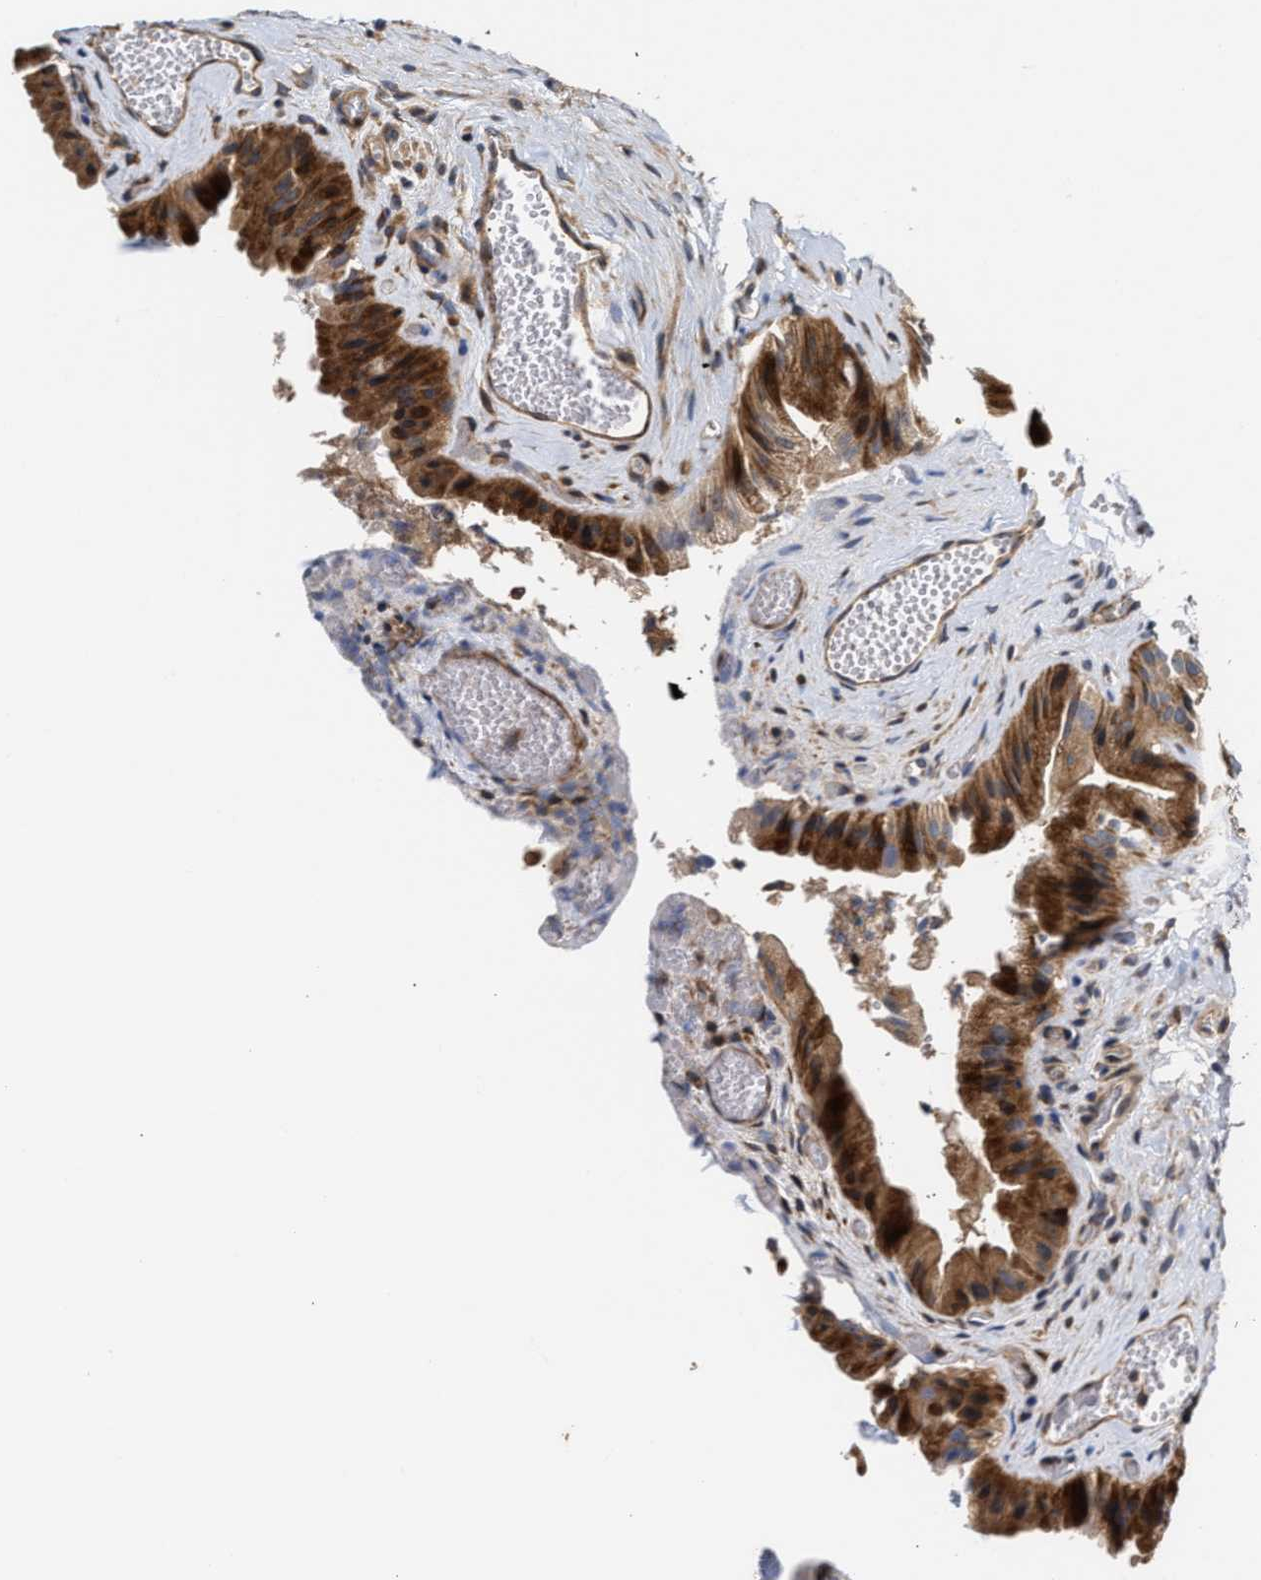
{"staining": {"intensity": "strong", "quantity": ">75%", "location": "cytoplasmic/membranous"}, "tissue": "gallbladder", "cell_type": "Glandular cells", "image_type": "normal", "snomed": [{"axis": "morphology", "description": "Normal tissue, NOS"}, {"axis": "topography", "description": "Gallbladder"}], "caption": "This histopathology image reveals IHC staining of benign gallbladder, with high strong cytoplasmic/membranous staining in about >75% of glandular cells.", "gene": "CLIP2", "patient": {"sex": "male", "age": 49}}